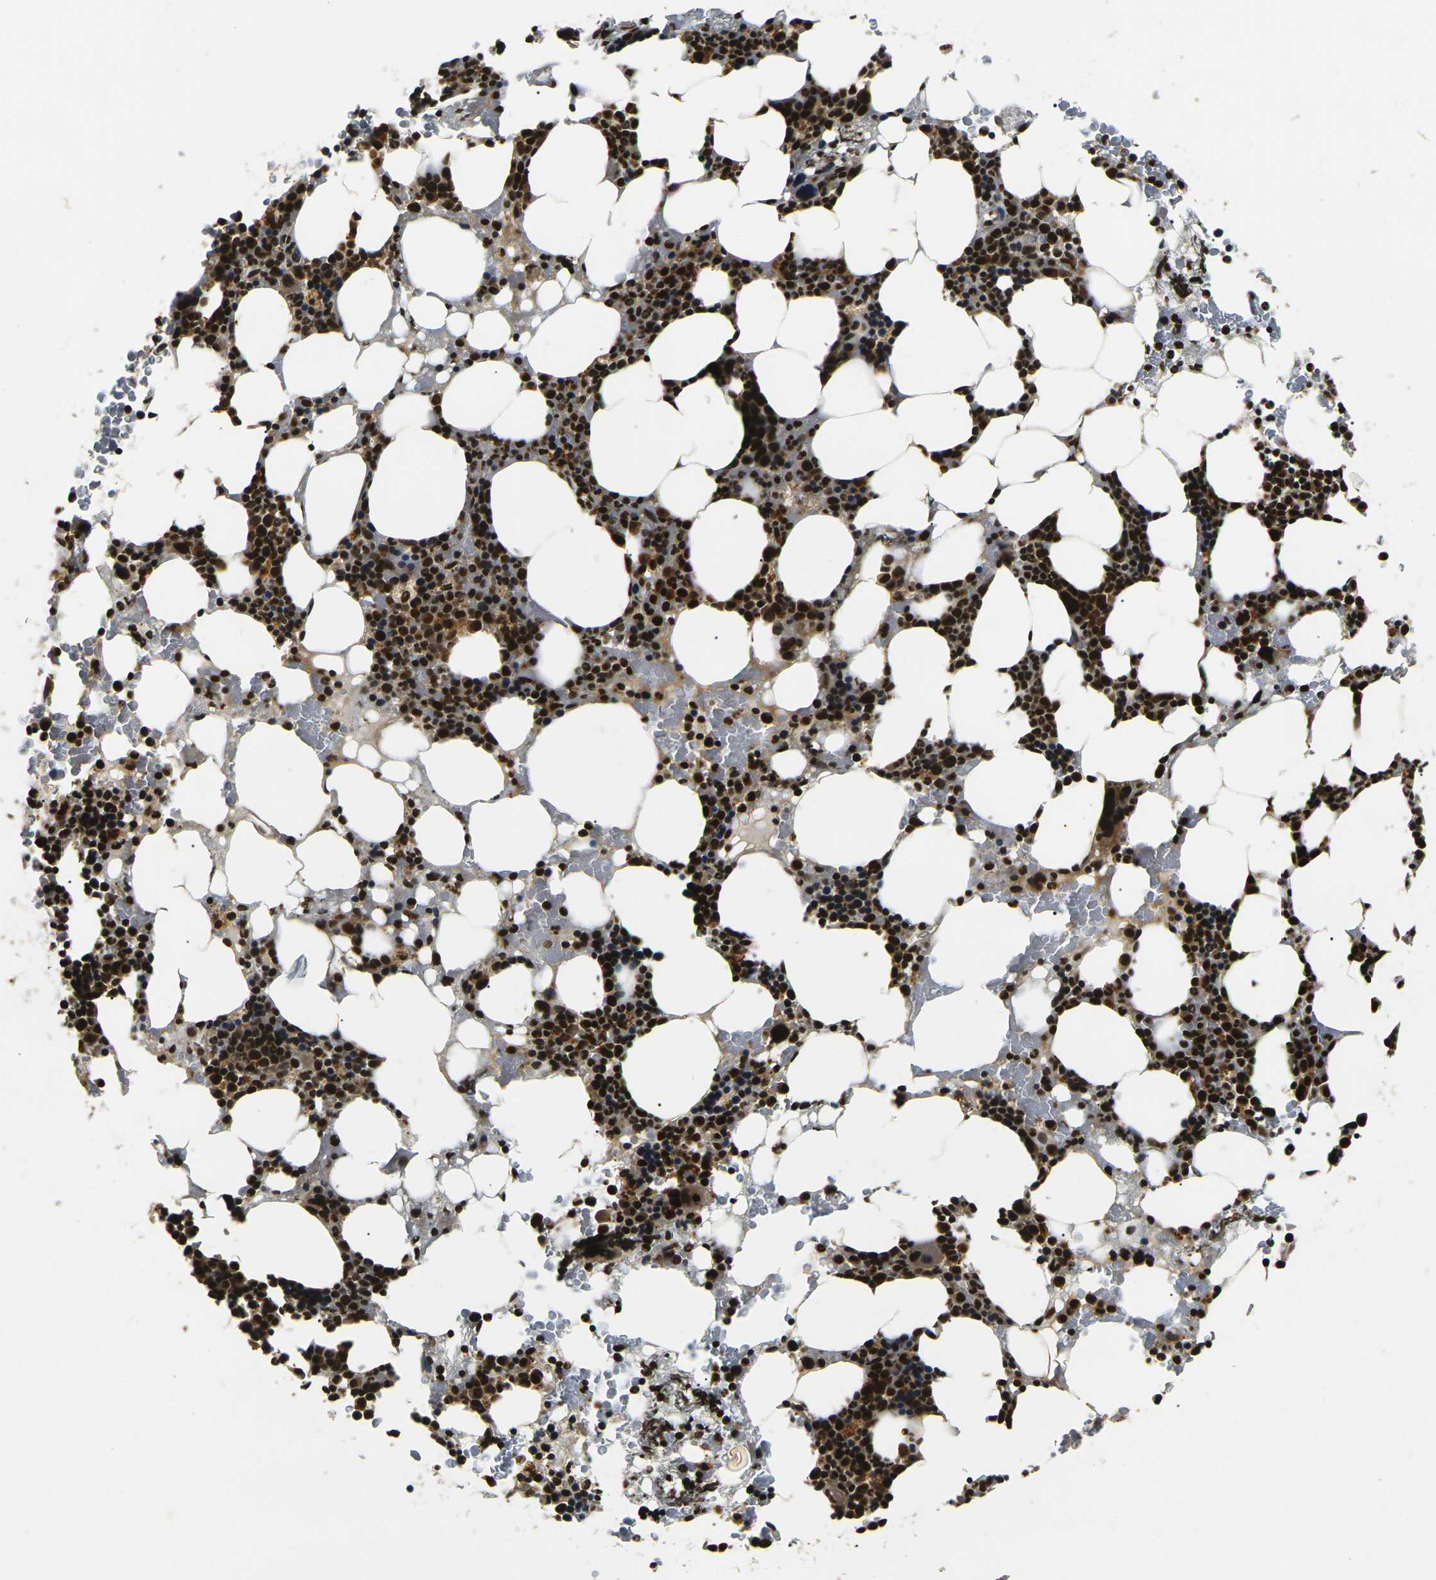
{"staining": {"intensity": "strong", "quantity": ">75%", "location": "nuclear"}, "tissue": "bone marrow", "cell_type": "Hematopoietic cells", "image_type": "normal", "snomed": [{"axis": "morphology", "description": "Normal tissue, NOS"}, {"axis": "morphology", "description": "Inflammation, NOS"}, {"axis": "topography", "description": "Bone marrow"}], "caption": "Protein analysis of benign bone marrow displays strong nuclear staining in about >75% of hematopoietic cells.", "gene": "ACTL6A", "patient": {"sex": "female", "age": 84}}